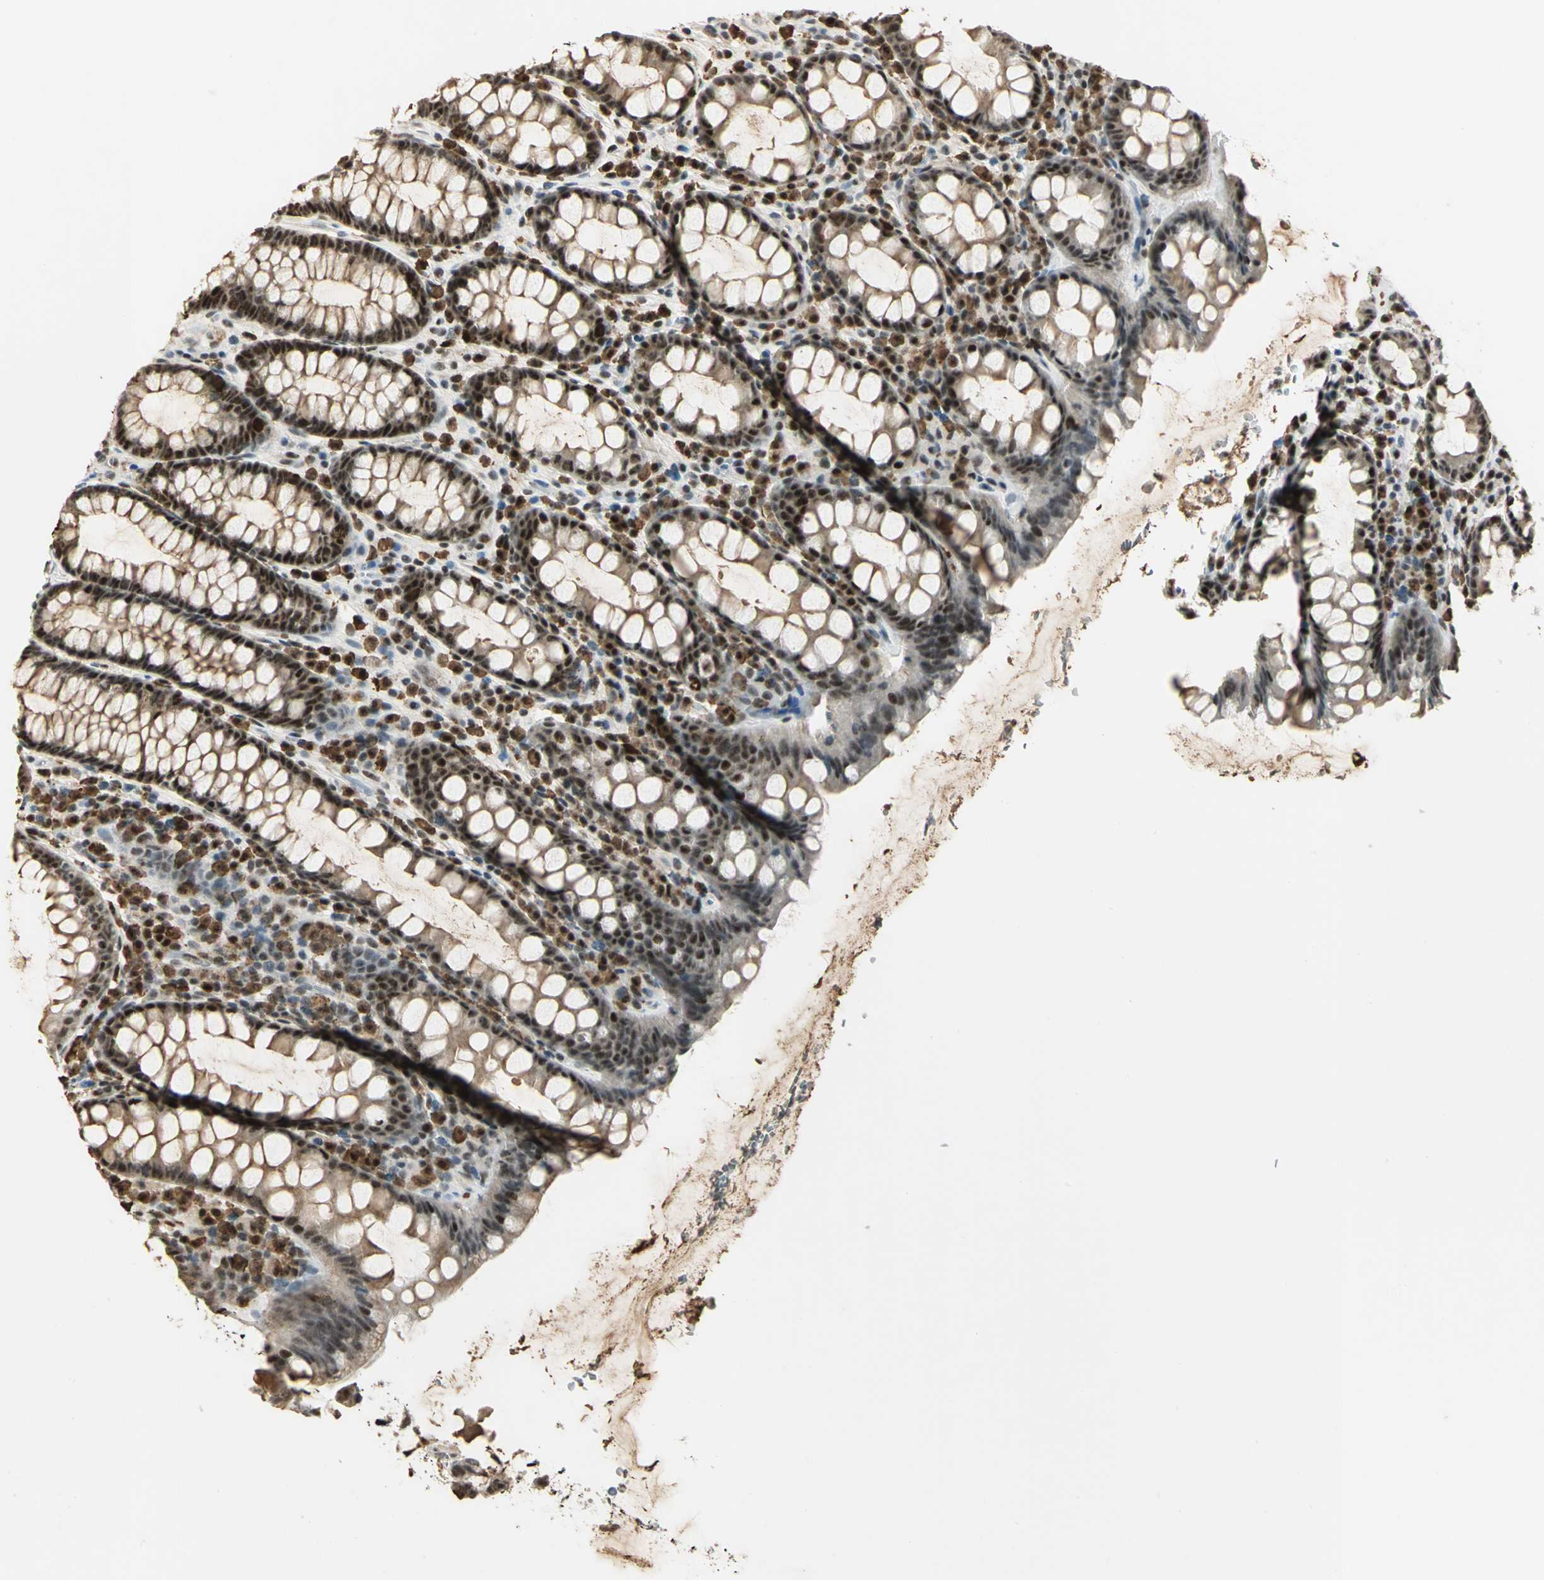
{"staining": {"intensity": "strong", "quantity": ">75%", "location": "nuclear"}, "tissue": "rectum", "cell_type": "Glandular cells", "image_type": "normal", "snomed": [{"axis": "morphology", "description": "Normal tissue, NOS"}, {"axis": "topography", "description": "Rectum"}], "caption": "IHC photomicrograph of normal rectum: human rectum stained using IHC displays high levels of strong protein expression localized specifically in the nuclear of glandular cells, appearing as a nuclear brown color.", "gene": "CCNT1", "patient": {"sex": "male", "age": 92}}